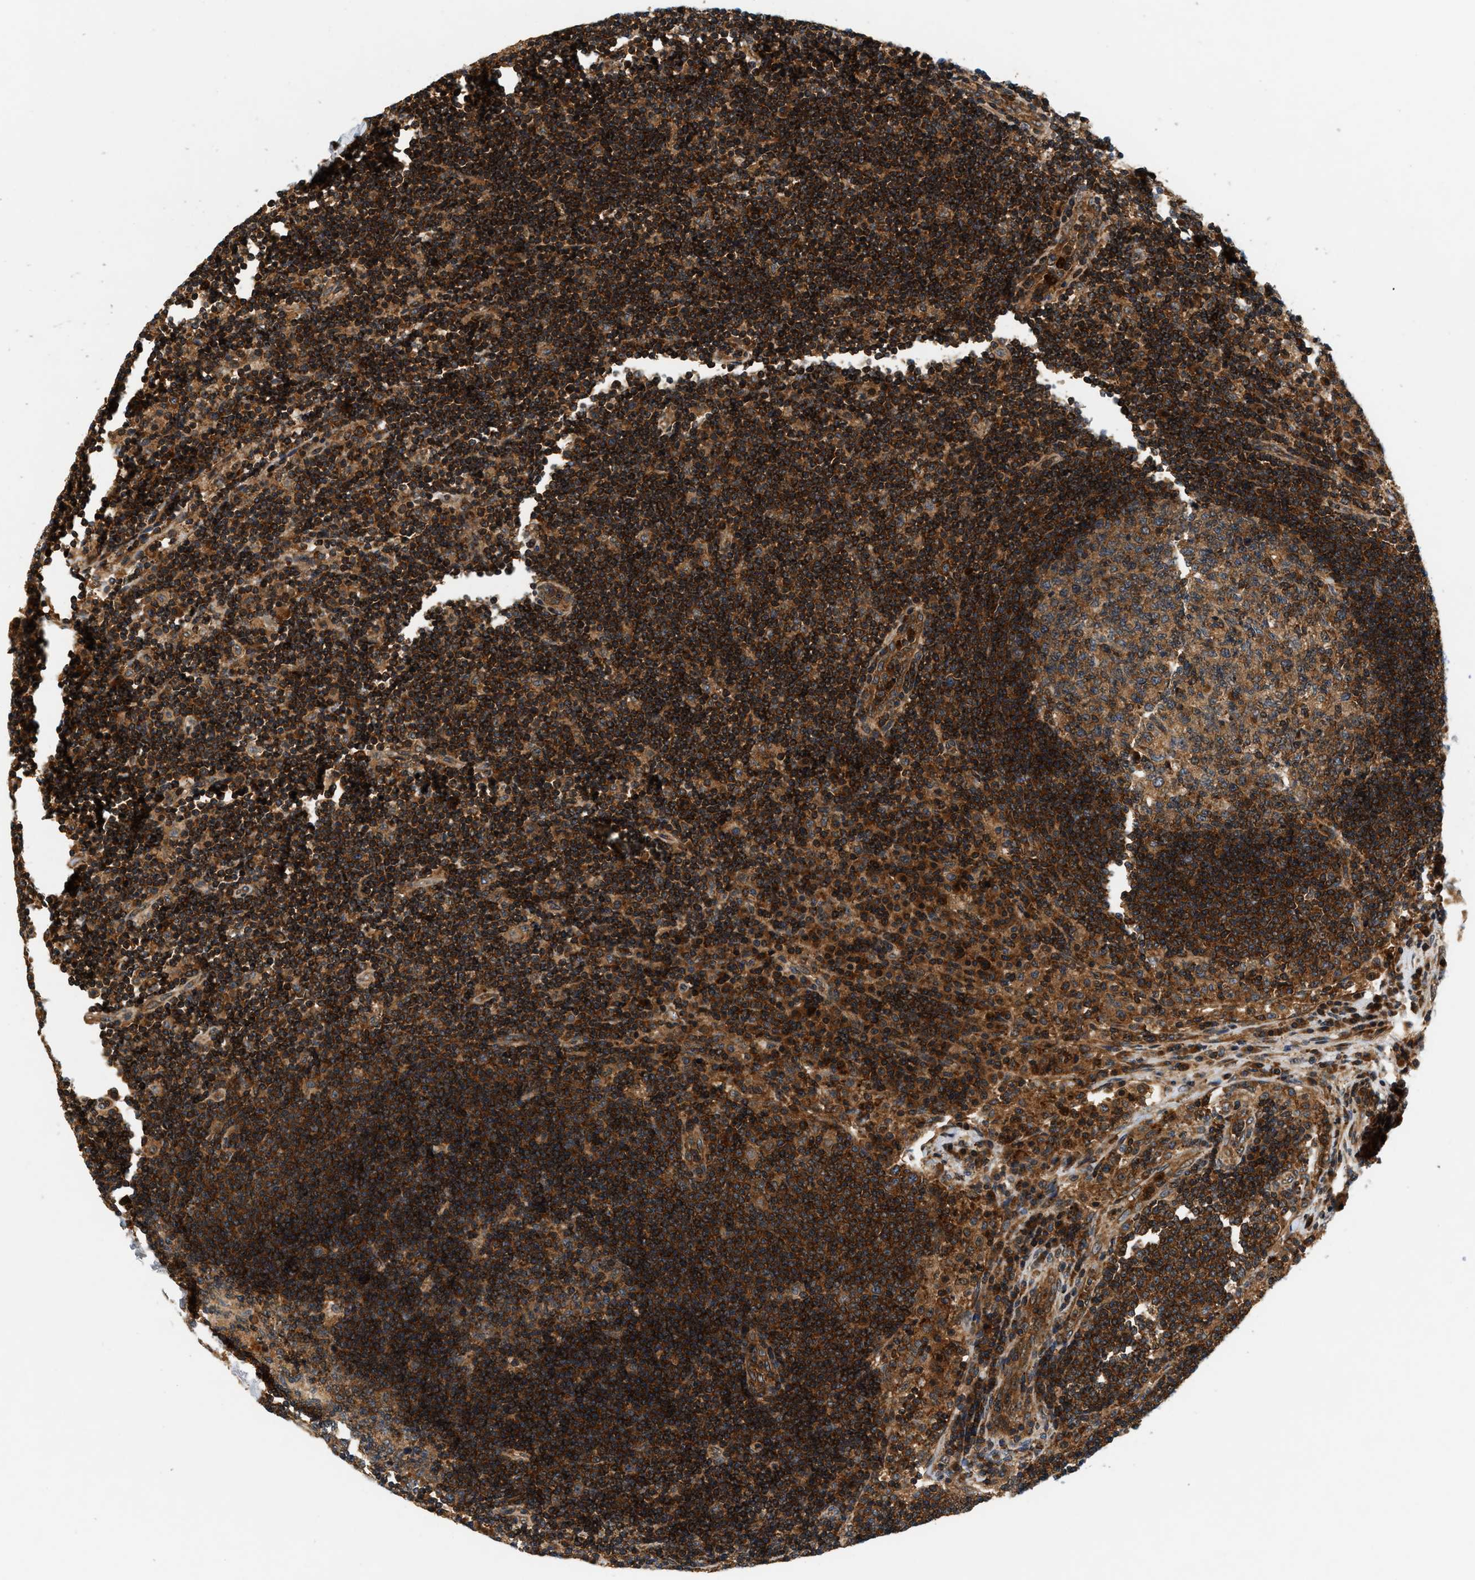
{"staining": {"intensity": "moderate", "quantity": ">75%", "location": "cytoplasmic/membranous"}, "tissue": "lymph node", "cell_type": "Germinal center cells", "image_type": "normal", "snomed": [{"axis": "morphology", "description": "Normal tissue, NOS"}, {"axis": "topography", "description": "Lymph node"}], "caption": "The photomicrograph displays immunohistochemical staining of normal lymph node. There is moderate cytoplasmic/membranous staining is identified in about >75% of germinal center cells. Nuclei are stained in blue.", "gene": "SAMD9", "patient": {"sex": "female", "age": 53}}